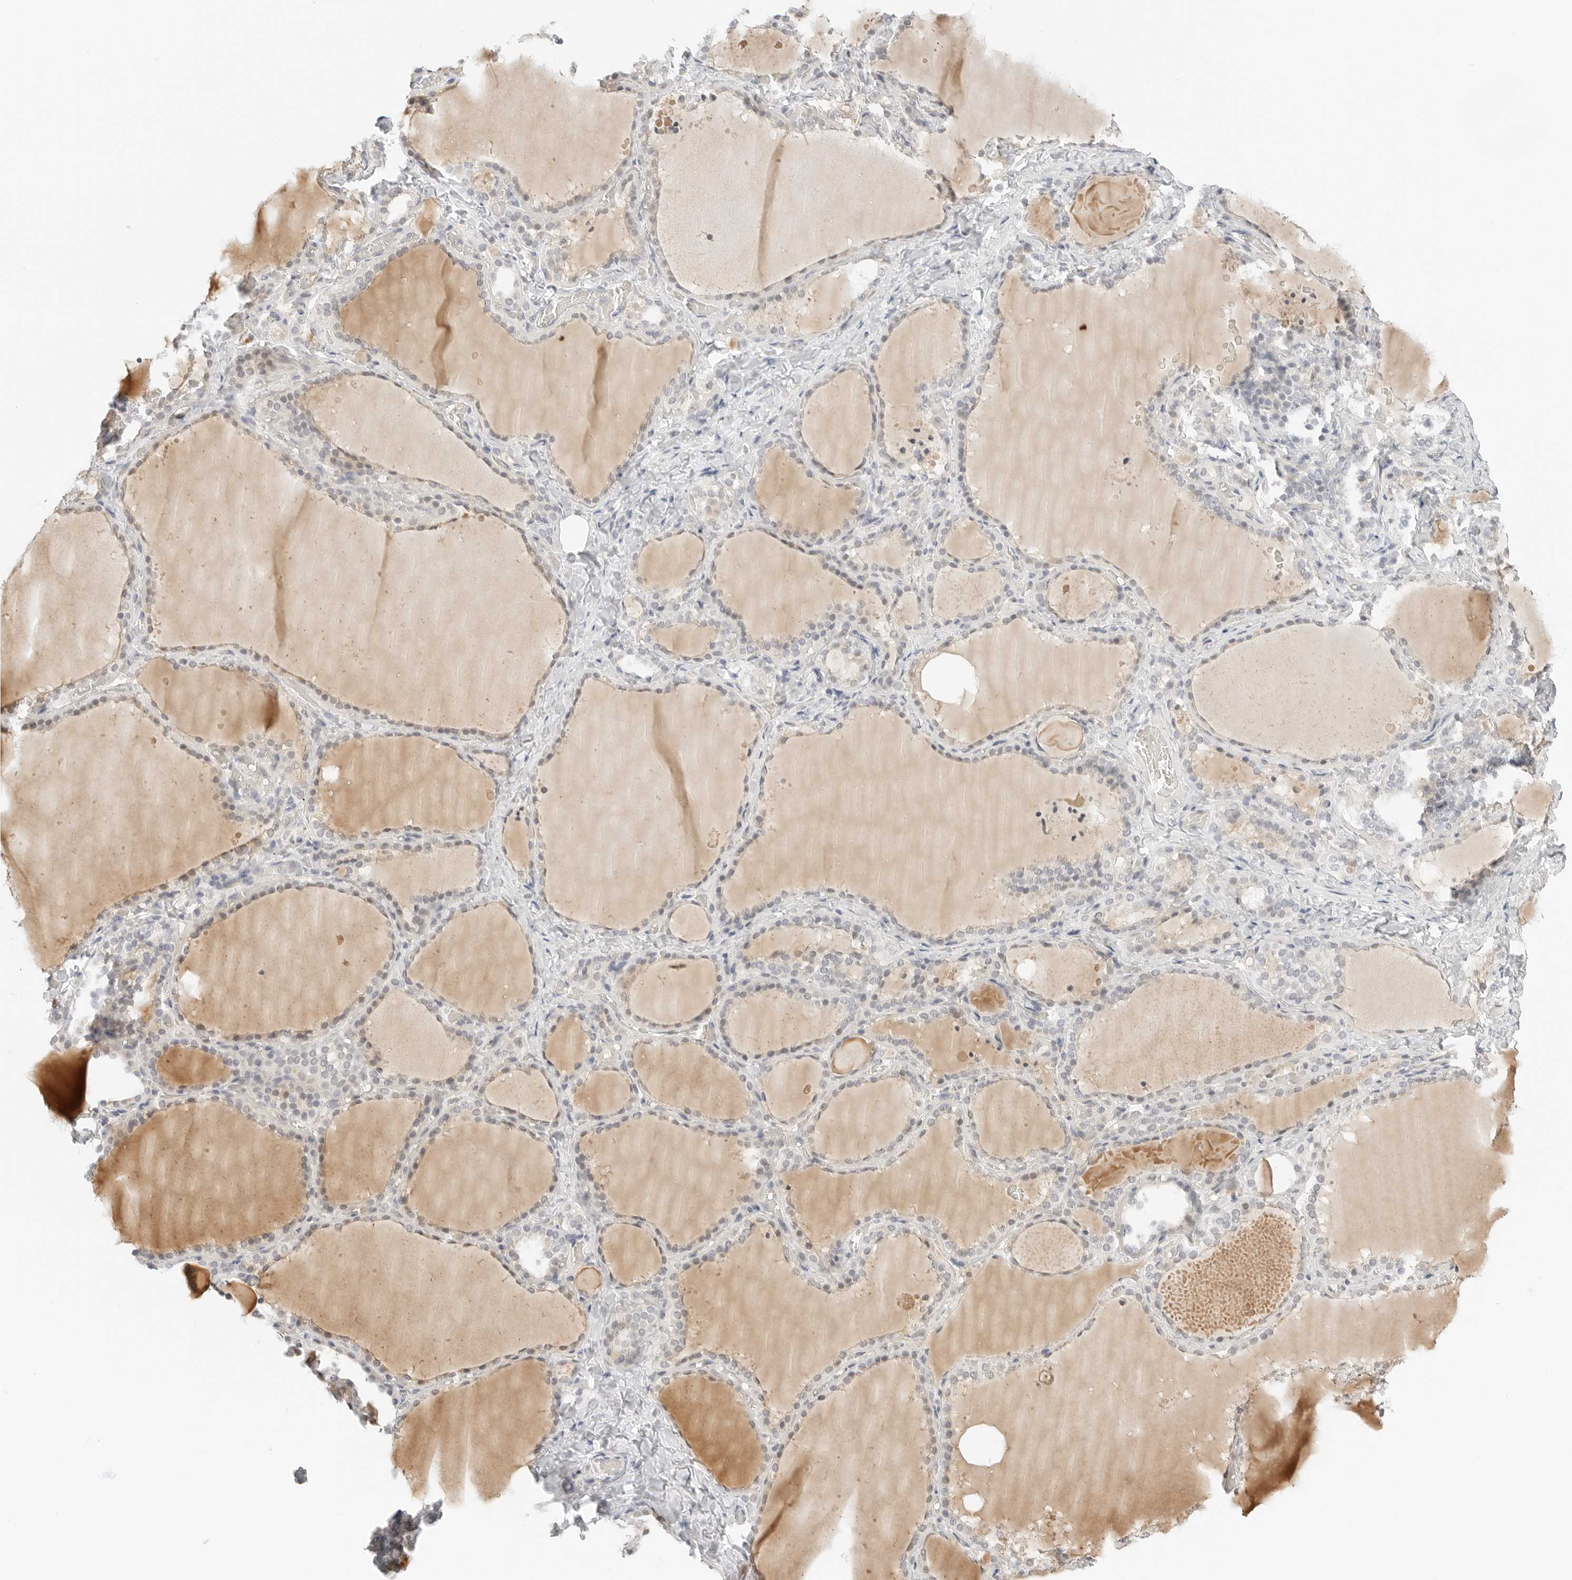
{"staining": {"intensity": "weak", "quantity": ">75%", "location": "cytoplasmic/membranous"}, "tissue": "thyroid gland", "cell_type": "Glandular cells", "image_type": "normal", "snomed": [{"axis": "morphology", "description": "Normal tissue, NOS"}, {"axis": "topography", "description": "Thyroid gland"}], "caption": "Protein expression by immunohistochemistry (IHC) shows weak cytoplasmic/membranous staining in approximately >75% of glandular cells in normal thyroid gland. (DAB = brown stain, brightfield microscopy at high magnification).", "gene": "IQCC", "patient": {"sex": "female", "age": 22}}